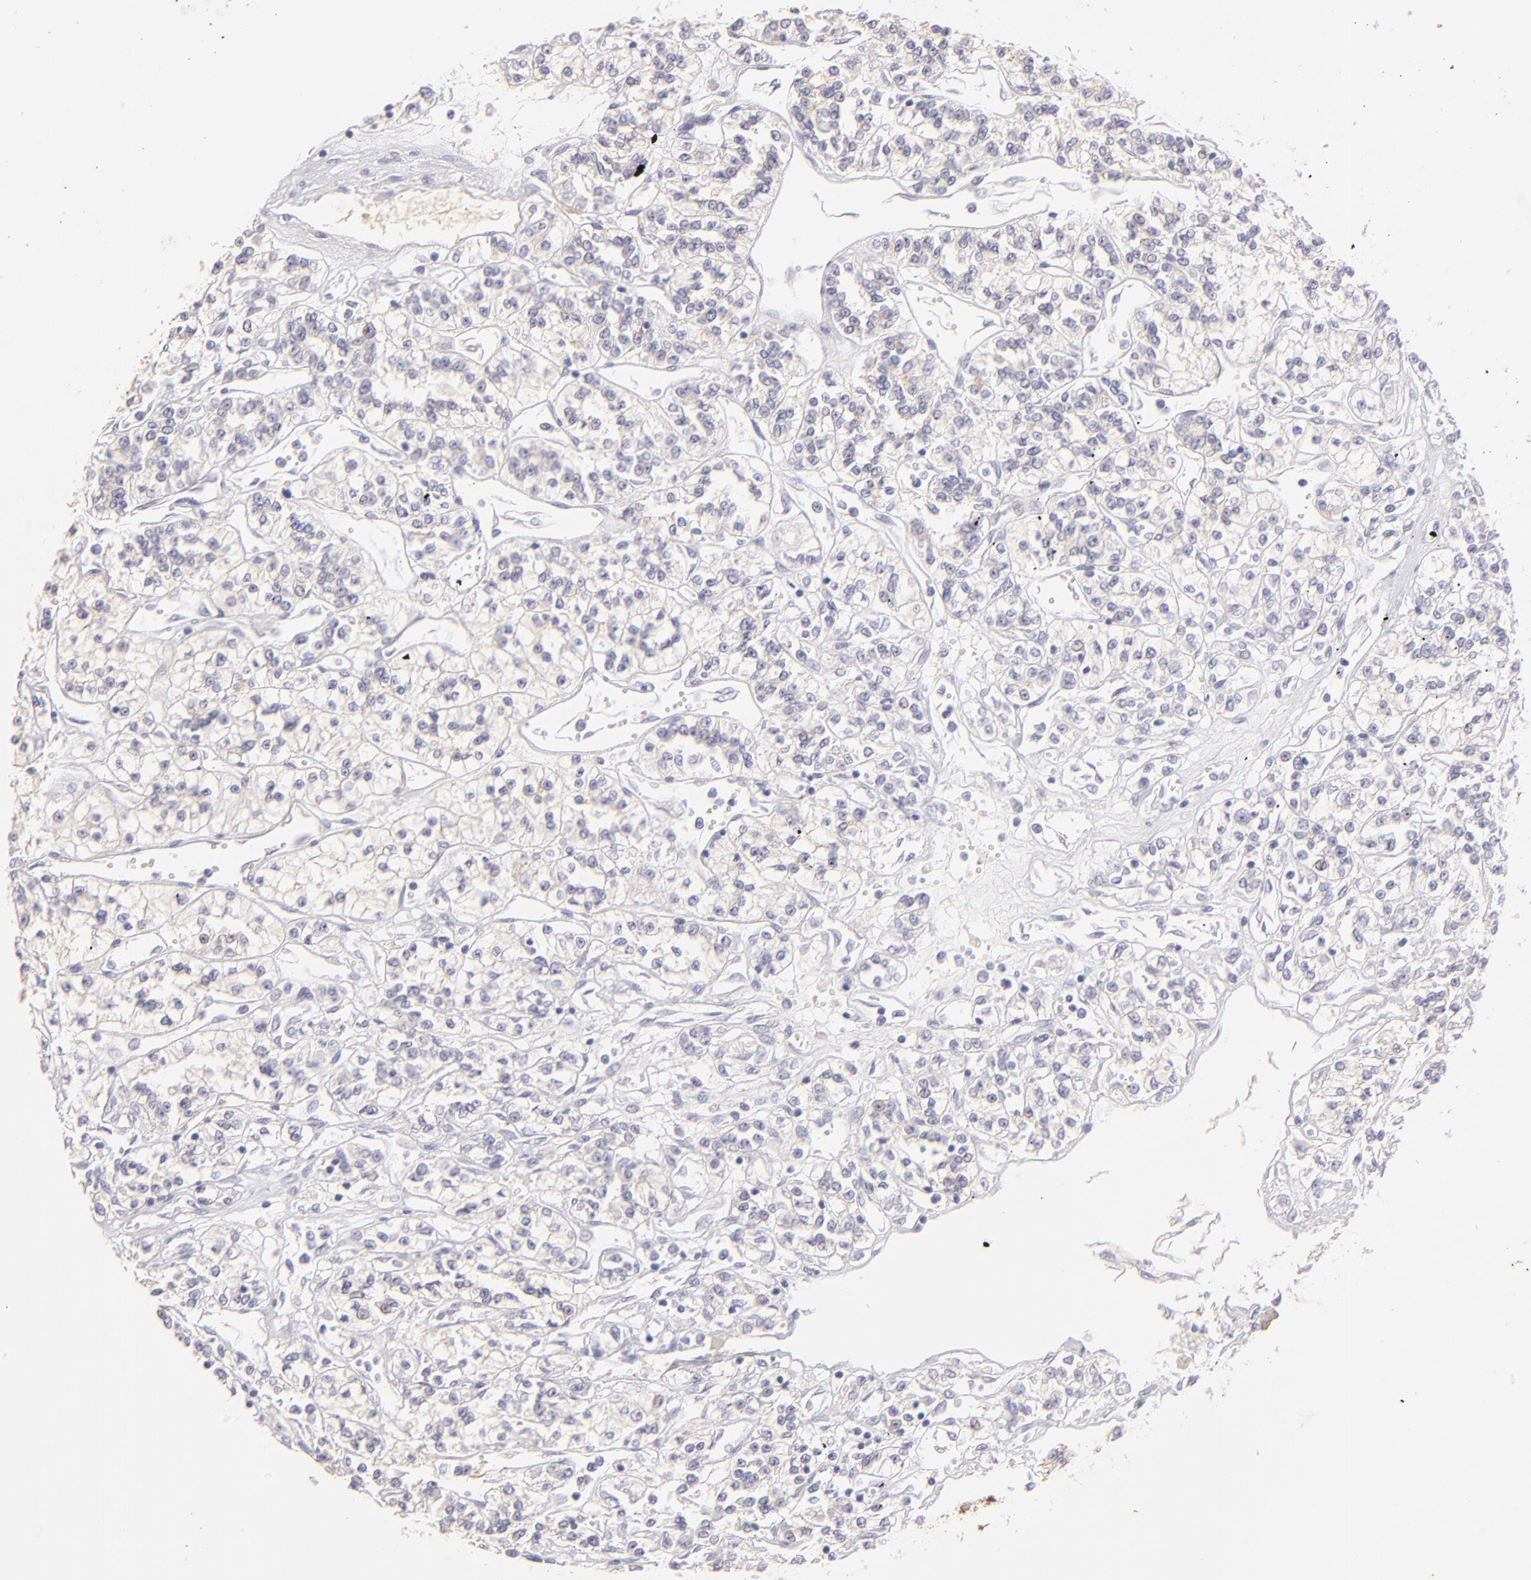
{"staining": {"intensity": "negative", "quantity": "none", "location": "none"}, "tissue": "renal cancer", "cell_type": "Tumor cells", "image_type": "cancer", "snomed": [{"axis": "morphology", "description": "Adenocarcinoma, NOS"}, {"axis": "topography", "description": "Kidney"}], "caption": "Tumor cells show no significant expression in renal cancer (adenocarcinoma). (DAB (3,3'-diaminobenzidine) immunohistochemistry (IHC), high magnification).", "gene": "ABCC4", "patient": {"sex": "female", "age": 76}}